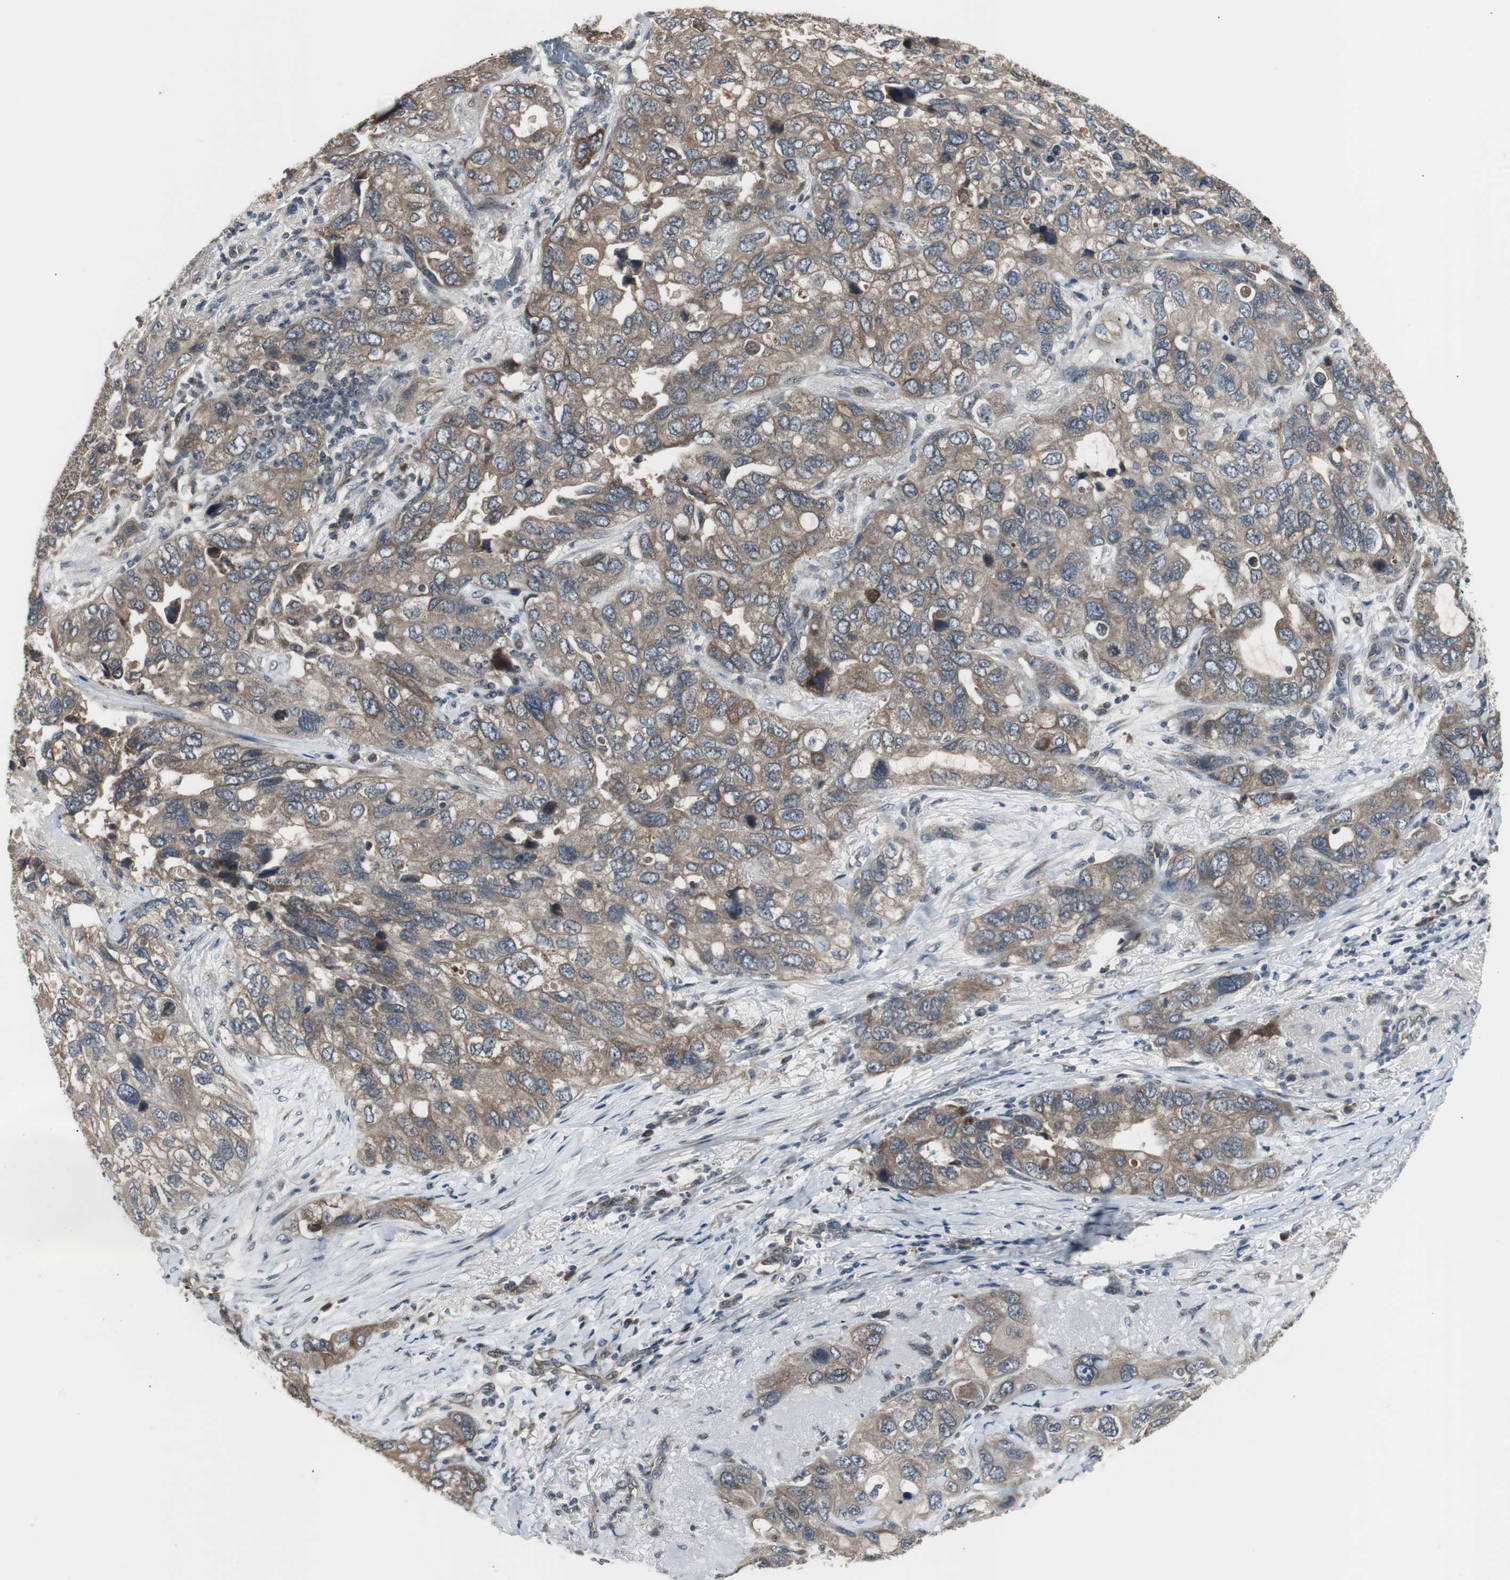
{"staining": {"intensity": "moderate", "quantity": ">75%", "location": "cytoplasmic/membranous"}, "tissue": "lung cancer", "cell_type": "Tumor cells", "image_type": "cancer", "snomed": [{"axis": "morphology", "description": "Squamous cell carcinoma, NOS"}, {"axis": "topography", "description": "Lung"}], "caption": "The micrograph demonstrates staining of lung cancer (squamous cell carcinoma), revealing moderate cytoplasmic/membranous protein staining (brown color) within tumor cells.", "gene": "ZMPSTE24", "patient": {"sex": "female", "age": 73}}